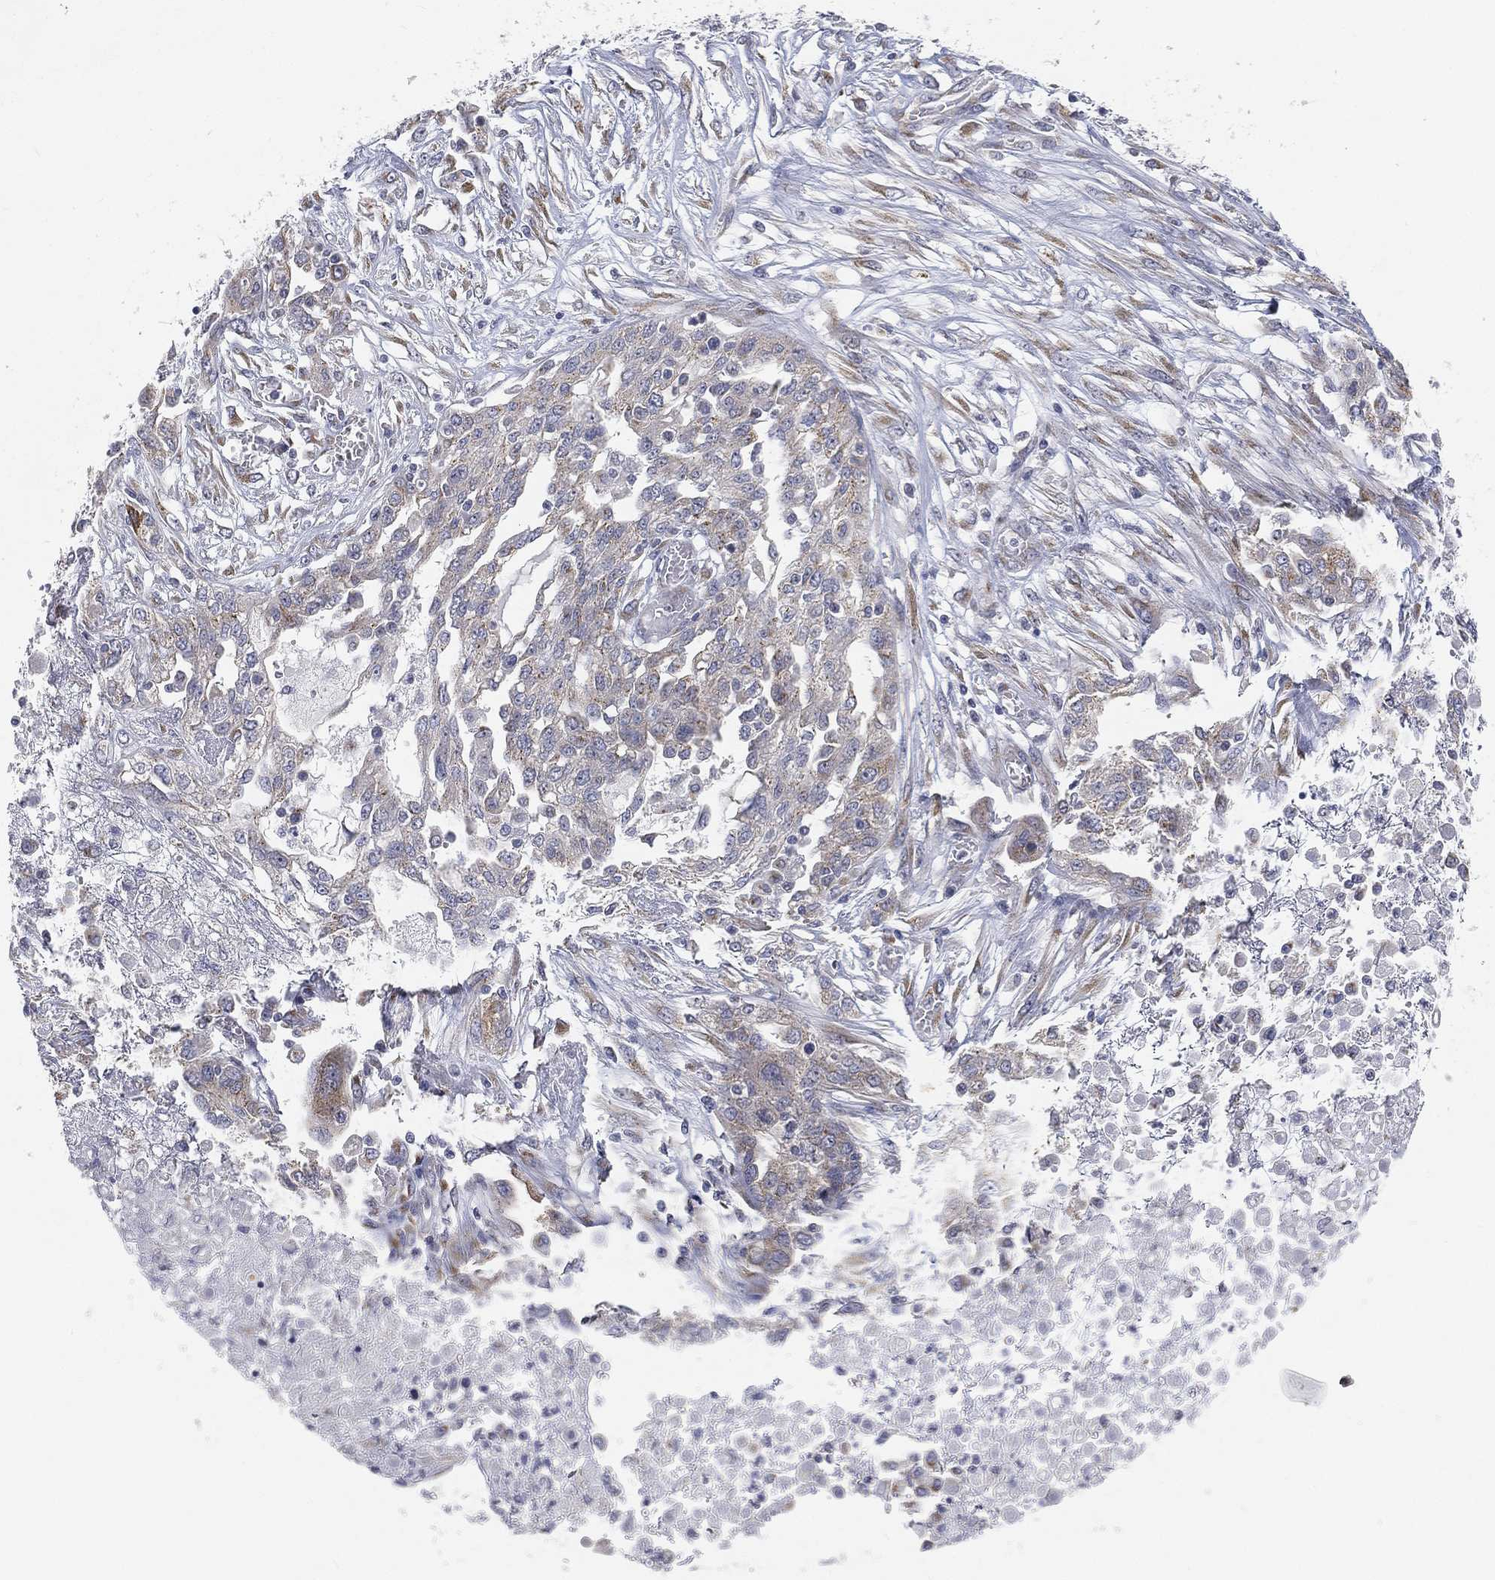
{"staining": {"intensity": "weak", "quantity": "<25%", "location": "cytoplasmic/membranous"}, "tissue": "ovarian cancer", "cell_type": "Tumor cells", "image_type": "cancer", "snomed": [{"axis": "morphology", "description": "Cystadenocarcinoma, serous, NOS"}, {"axis": "topography", "description": "Ovary"}], "caption": "High power microscopy image of an immunohistochemistry photomicrograph of ovarian cancer (serous cystadenocarcinoma), revealing no significant positivity in tumor cells. The staining was performed using DAB to visualize the protein expression in brown, while the nuclei were stained in blue with hematoxylin (Magnification: 20x).", "gene": "TICAM1", "patient": {"sex": "female", "age": 67}}